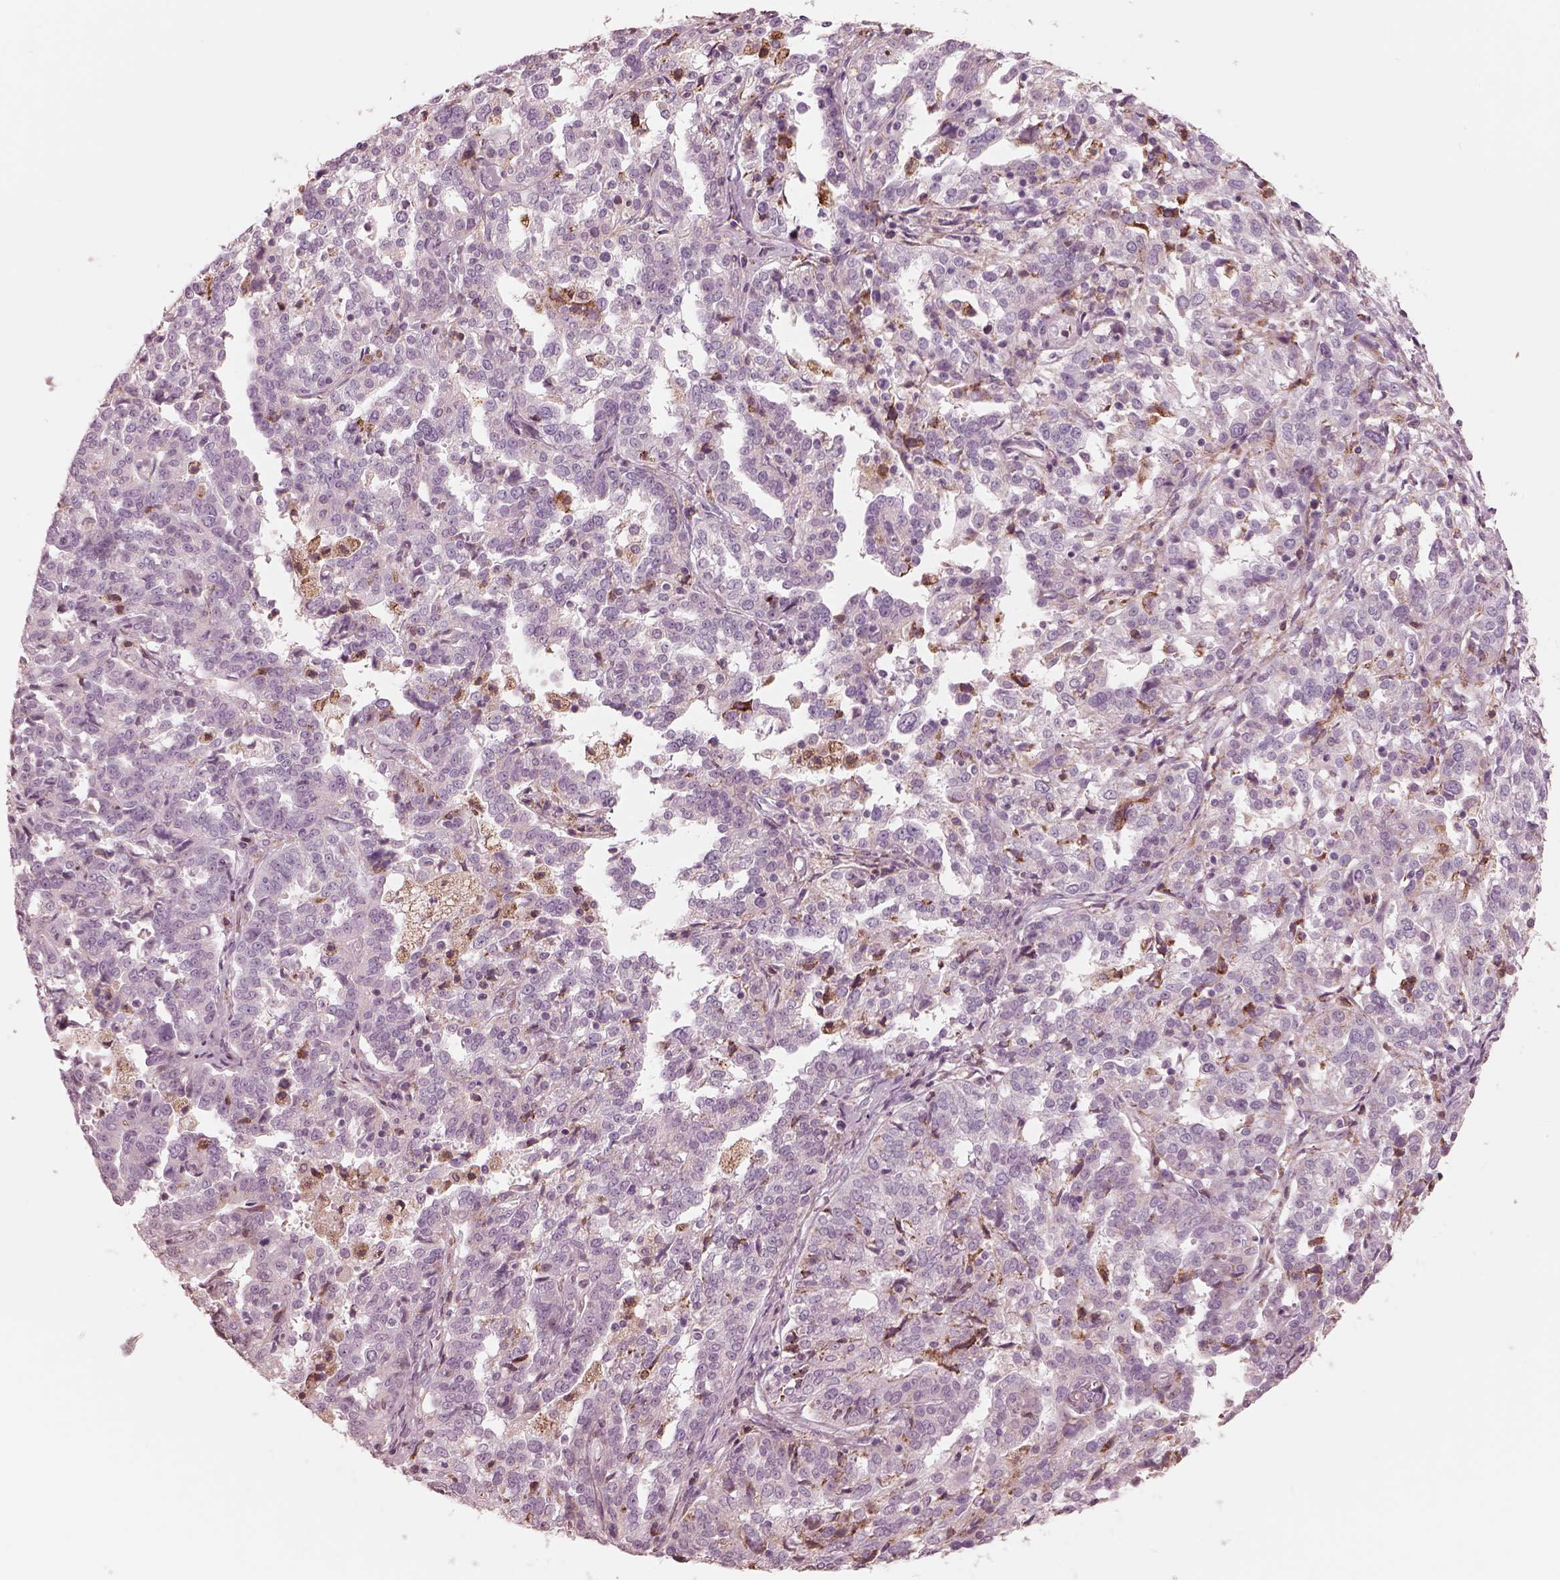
{"staining": {"intensity": "negative", "quantity": "none", "location": "none"}, "tissue": "ovarian cancer", "cell_type": "Tumor cells", "image_type": "cancer", "snomed": [{"axis": "morphology", "description": "Cystadenocarcinoma, serous, NOS"}, {"axis": "topography", "description": "Ovary"}], "caption": "Micrograph shows no significant protein expression in tumor cells of ovarian serous cystadenocarcinoma.", "gene": "CADM2", "patient": {"sex": "female", "age": 67}}